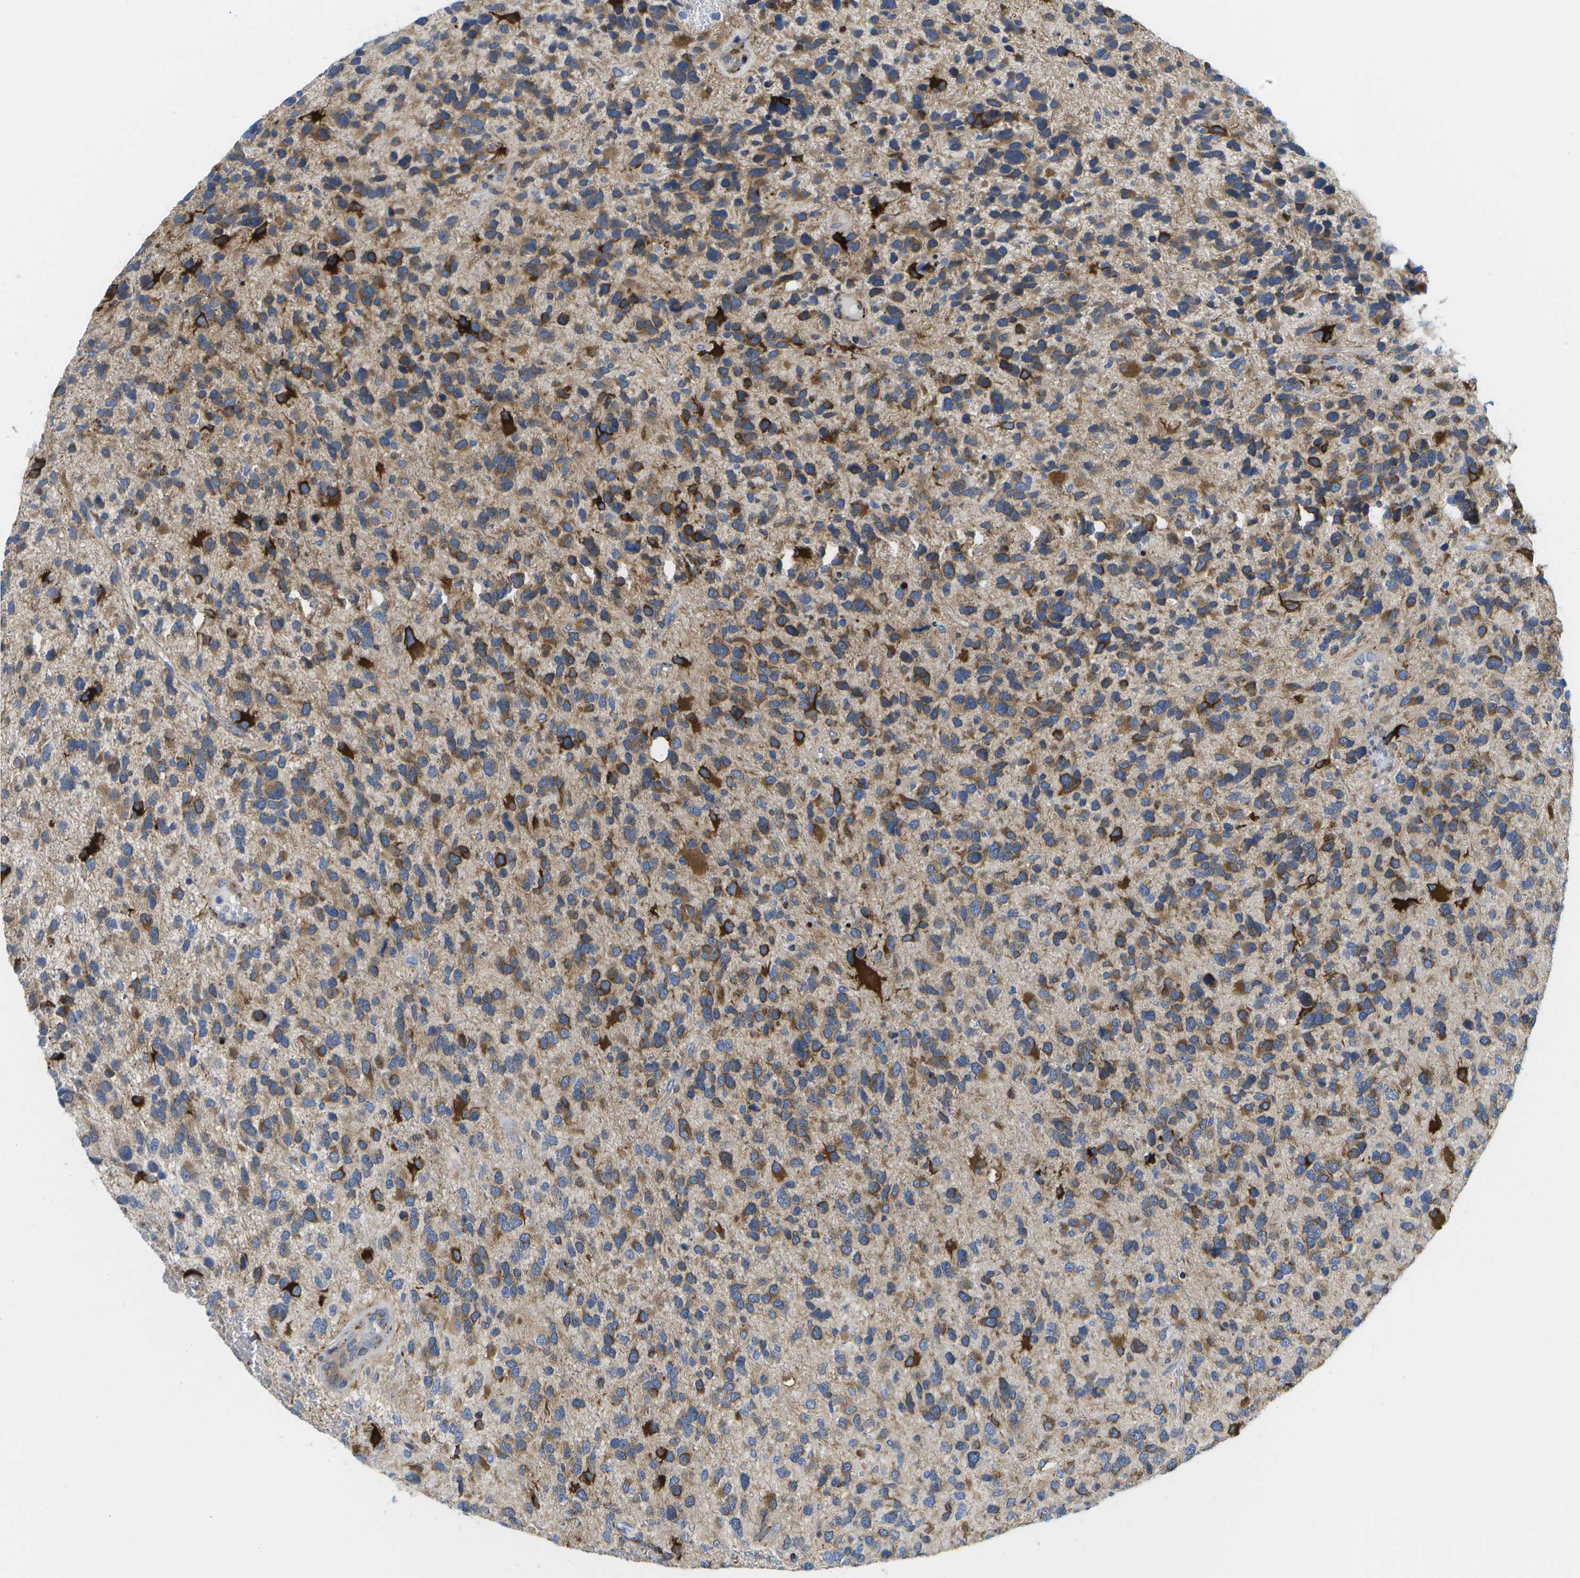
{"staining": {"intensity": "moderate", "quantity": ">75%", "location": "cytoplasmic/membranous"}, "tissue": "glioma", "cell_type": "Tumor cells", "image_type": "cancer", "snomed": [{"axis": "morphology", "description": "Glioma, malignant, High grade"}, {"axis": "topography", "description": "Brain"}], "caption": "Moderate cytoplasmic/membranous positivity is seen in about >75% of tumor cells in glioma. (DAB (3,3'-diaminobenzidine) IHC with brightfield microscopy, high magnification).", "gene": "ZDHHC17", "patient": {"sex": "female", "age": 58}}